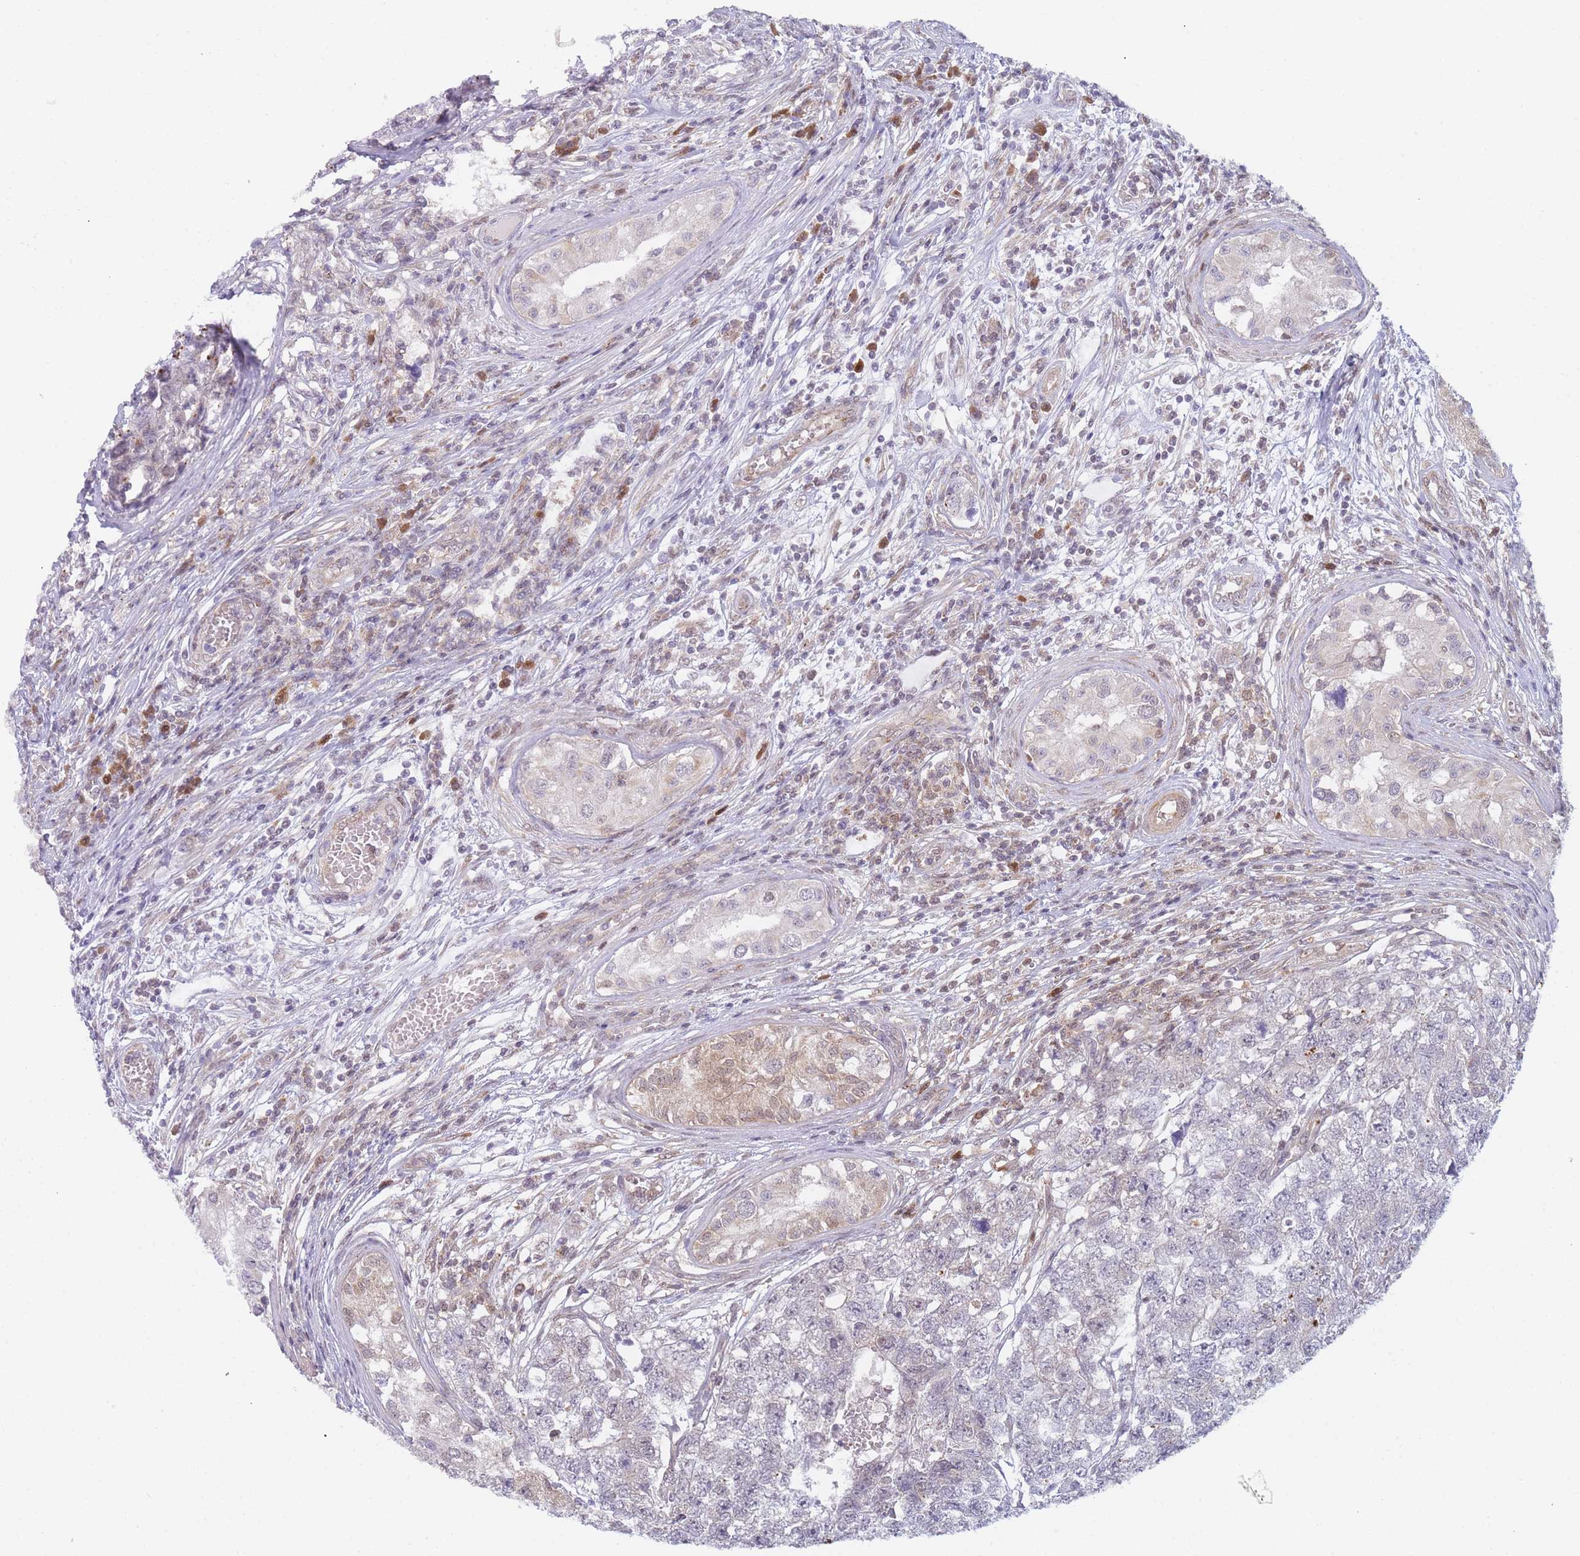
{"staining": {"intensity": "weak", "quantity": "<25%", "location": "nuclear"}, "tissue": "testis cancer", "cell_type": "Tumor cells", "image_type": "cancer", "snomed": [{"axis": "morphology", "description": "Carcinoma, Embryonal, NOS"}, {"axis": "topography", "description": "Testis"}], "caption": "Immunohistochemistry of human testis cancer demonstrates no positivity in tumor cells. (Brightfield microscopy of DAB IHC at high magnification).", "gene": "MRI1", "patient": {"sex": "male", "age": 22}}